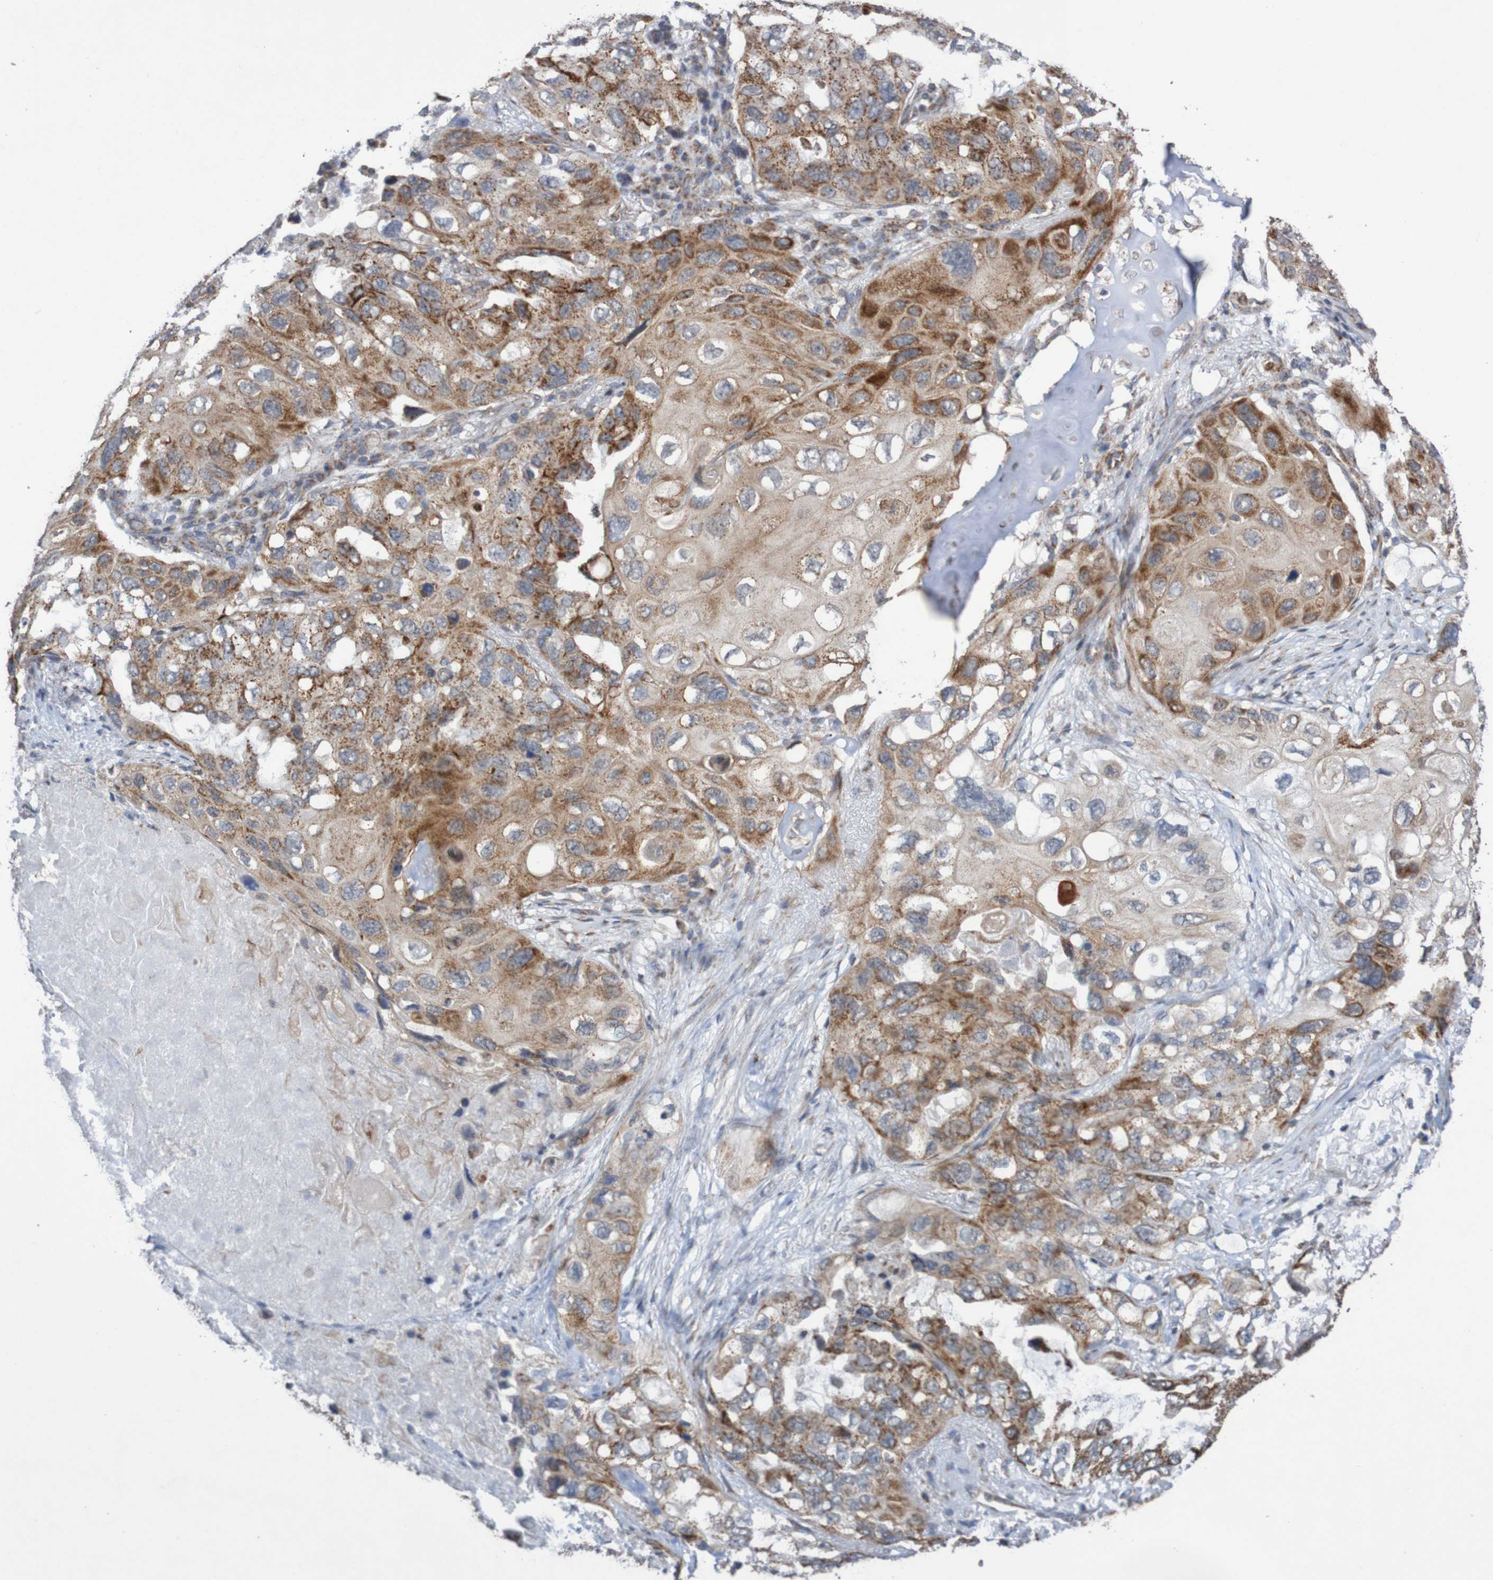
{"staining": {"intensity": "moderate", "quantity": ">75%", "location": "cytoplasmic/membranous"}, "tissue": "lung cancer", "cell_type": "Tumor cells", "image_type": "cancer", "snomed": [{"axis": "morphology", "description": "Squamous cell carcinoma, NOS"}, {"axis": "topography", "description": "Lung"}], "caption": "A high-resolution photomicrograph shows IHC staining of squamous cell carcinoma (lung), which exhibits moderate cytoplasmic/membranous expression in about >75% of tumor cells.", "gene": "DVL1", "patient": {"sex": "female", "age": 73}}